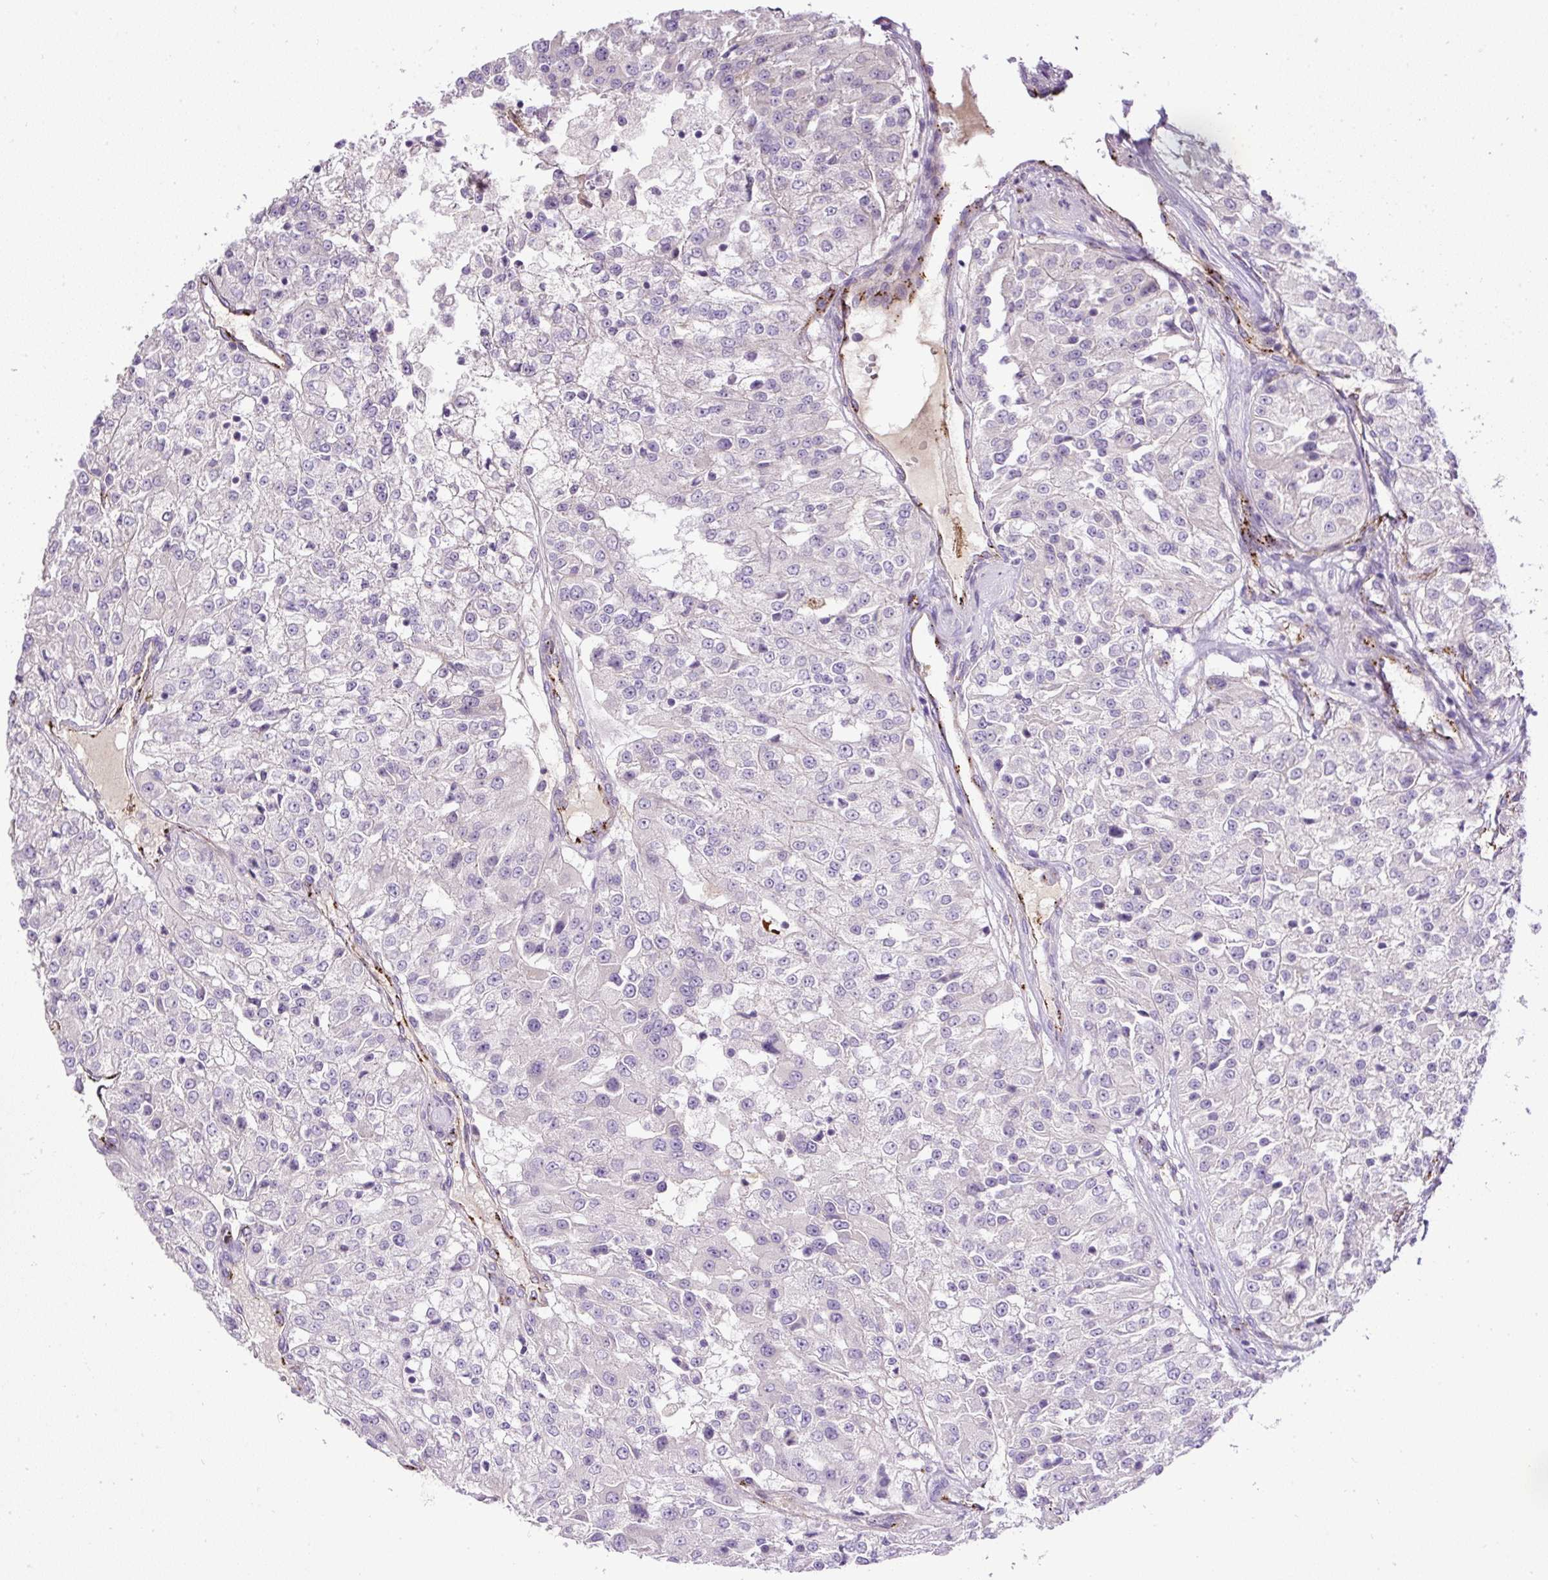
{"staining": {"intensity": "negative", "quantity": "none", "location": "none"}, "tissue": "renal cancer", "cell_type": "Tumor cells", "image_type": "cancer", "snomed": [{"axis": "morphology", "description": "Adenocarcinoma, NOS"}, {"axis": "topography", "description": "Kidney"}], "caption": "High power microscopy histopathology image of an immunohistochemistry micrograph of renal cancer (adenocarcinoma), revealing no significant positivity in tumor cells. (DAB (3,3'-diaminobenzidine) immunohistochemistry (IHC) visualized using brightfield microscopy, high magnification).", "gene": "LEFTY2", "patient": {"sex": "female", "age": 63}}